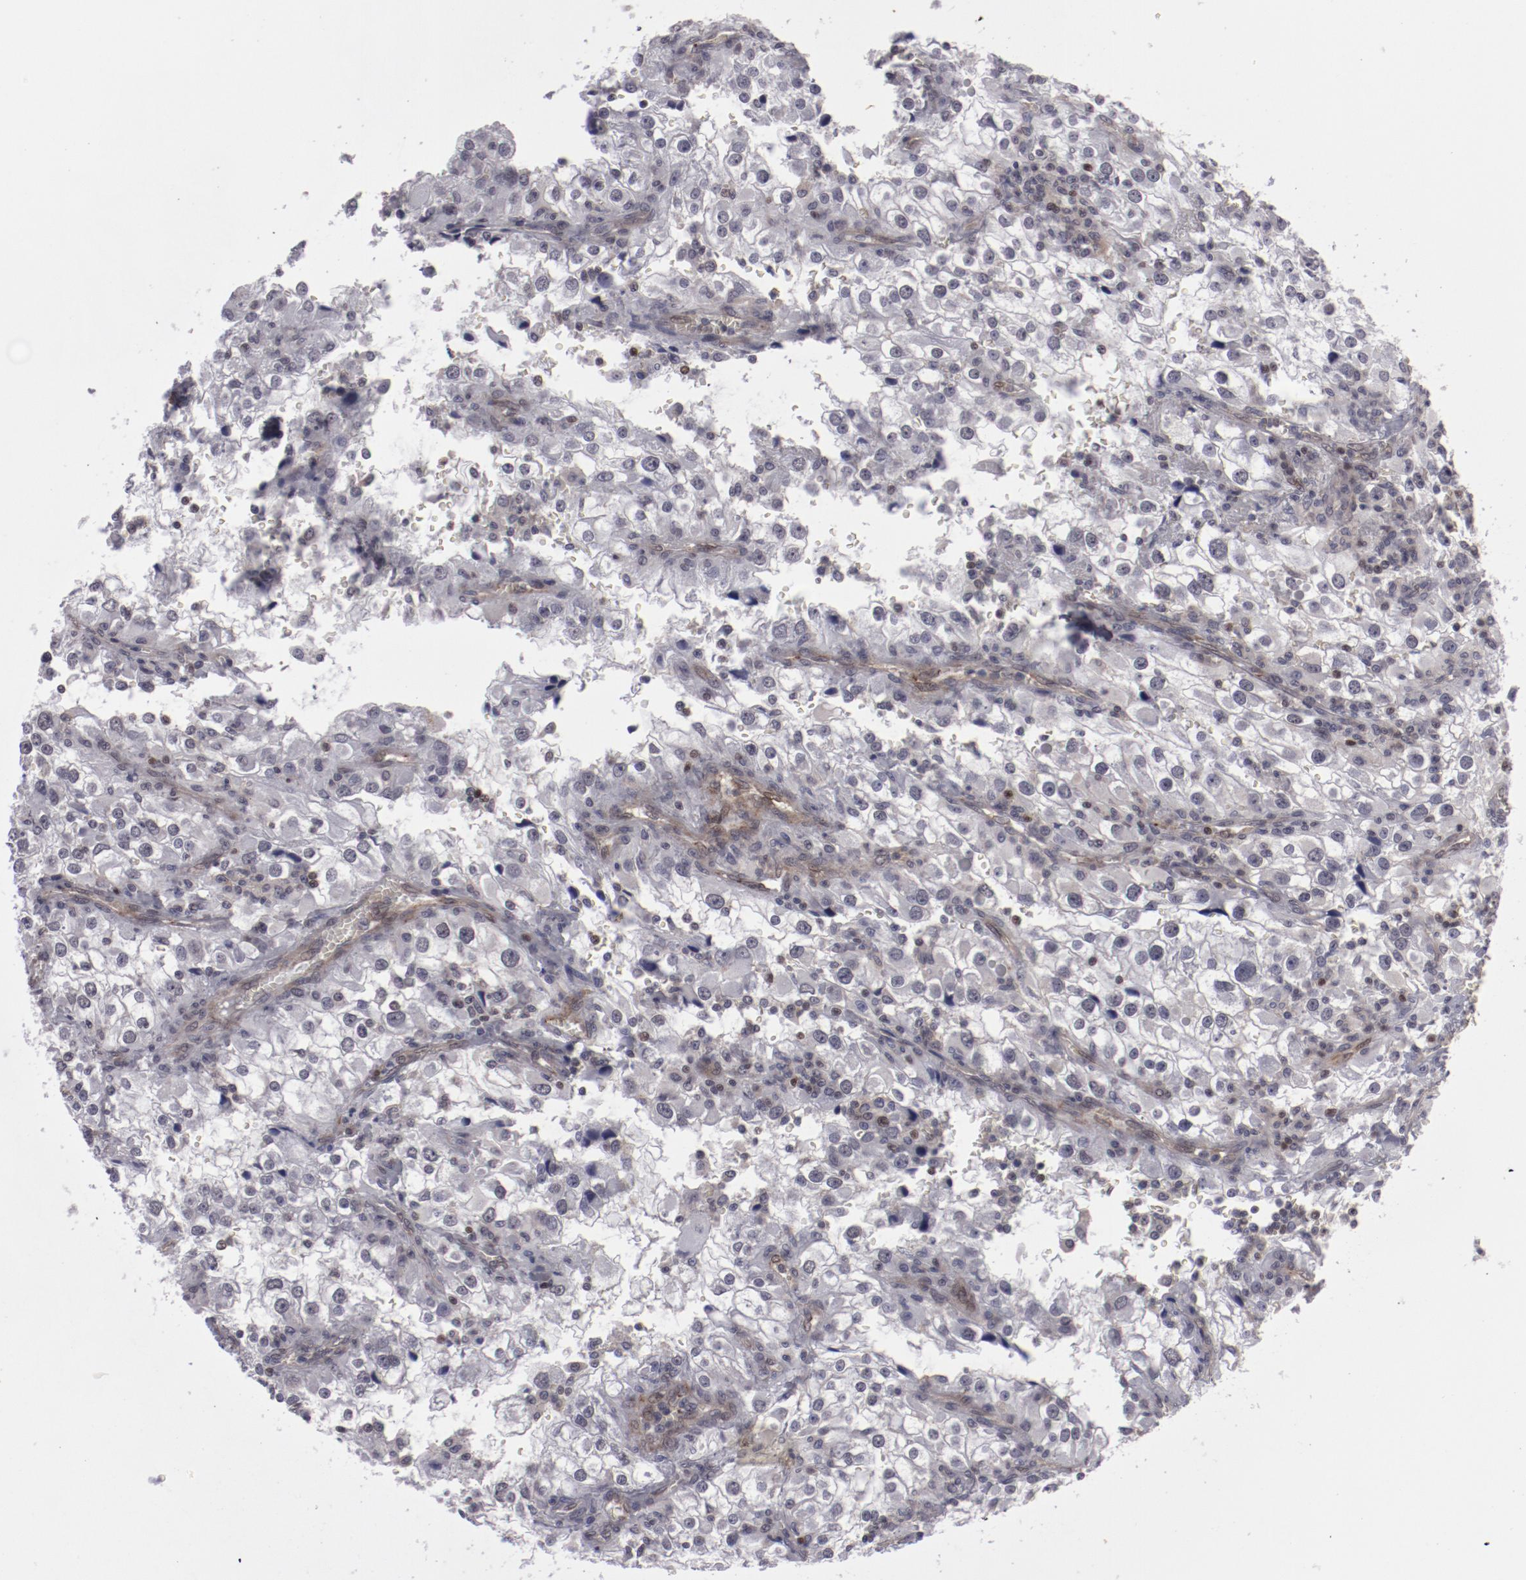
{"staining": {"intensity": "negative", "quantity": "none", "location": "none"}, "tissue": "renal cancer", "cell_type": "Tumor cells", "image_type": "cancer", "snomed": [{"axis": "morphology", "description": "Adenocarcinoma, NOS"}, {"axis": "topography", "description": "Kidney"}], "caption": "Image shows no significant protein positivity in tumor cells of renal cancer.", "gene": "LEF1", "patient": {"sex": "female", "age": 52}}